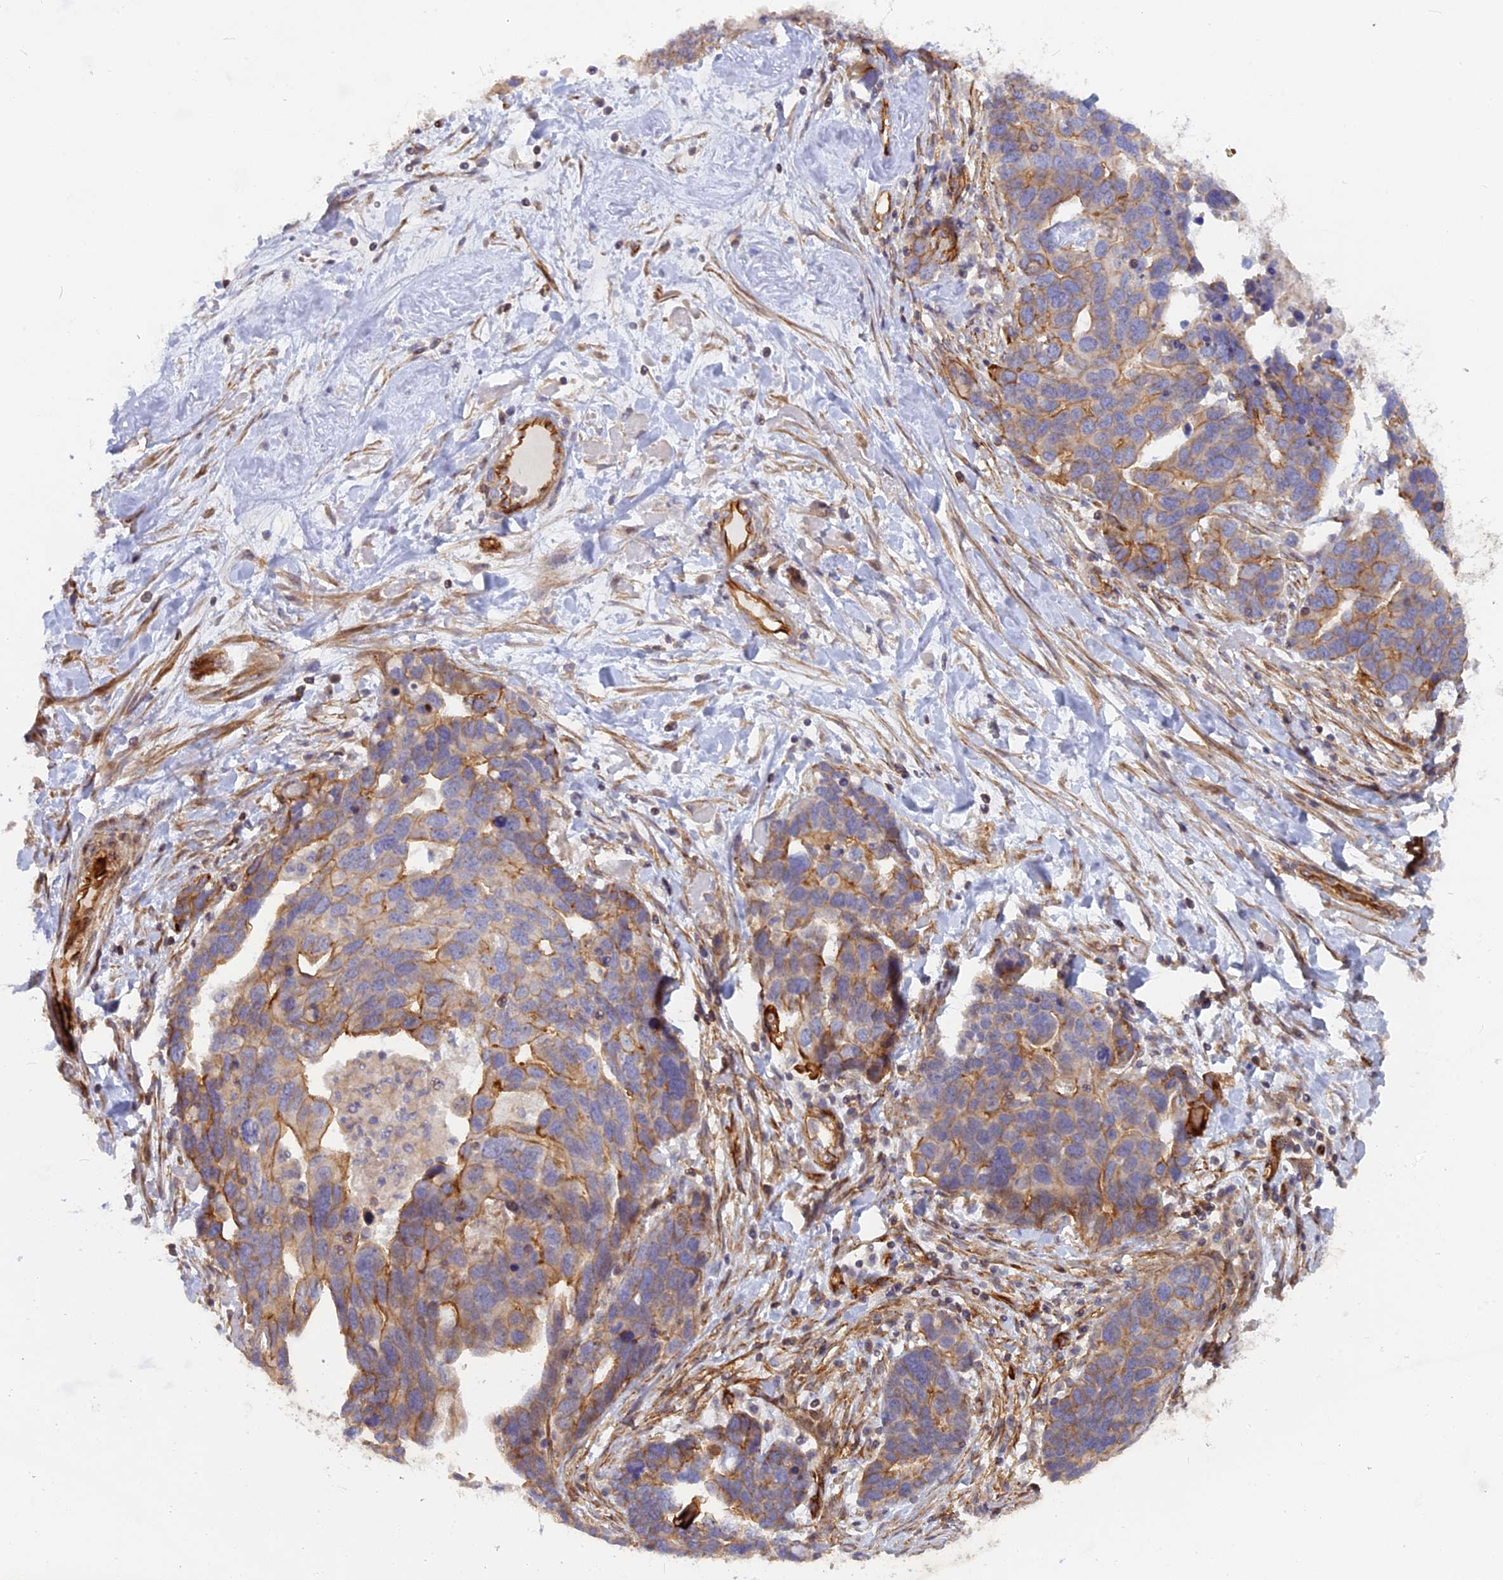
{"staining": {"intensity": "moderate", "quantity": "25%-75%", "location": "cytoplasmic/membranous"}, "tissue": "ovarian cancer", "cell_type": "Tumor cells", "image_type": "cancer", "snomed": [{"axis": "morphology", "description": "Cystadenocarcinoma, serous, NOS"}, {"axis": "topography", "description": "Ovary"}], "caption": "DAB immunohistochemical staining of human serous cystadenocarcinoma (ovarian) exhibits moderate cytoplasmic/membranous protein positivity in about 25%-75% of tumor cells. (DAB (3,3'-diaminobenzidine) IHC, brown staining for protein, blue staining for nuclei).", "gene": "CNBD2", "patient": {"sex": "female", "age": 54}}